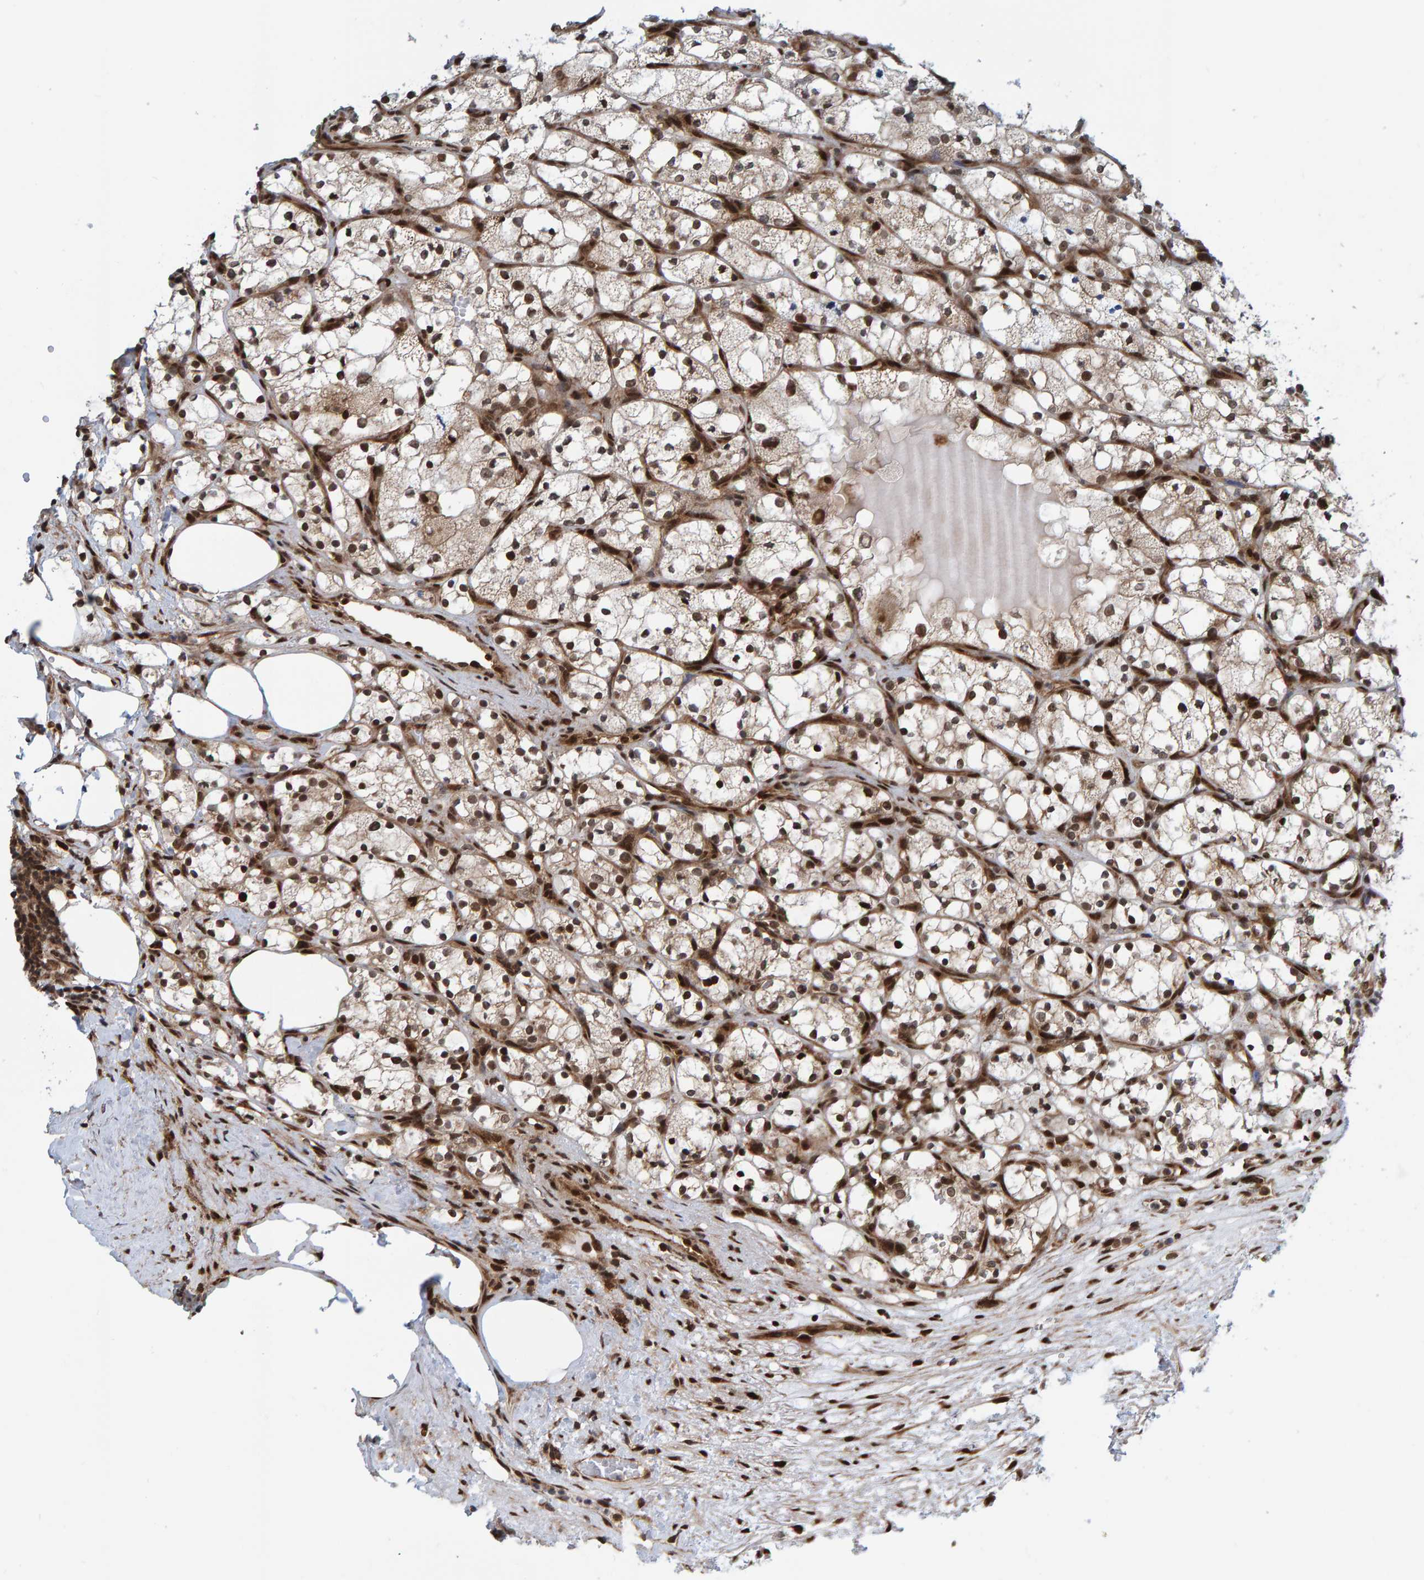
{"staining": {"intensity": "moderate", "quantity": ">75%", "location": "cytoplasmic/membranous,nuclear"}, "tissue": "renal cancer", "cell_type": "Tumor cells", "image_type": "cancer", "snomed": [{"axis": "morphology", "description": "Adenocarcinoma, NOS"}, {"axis": "topography", "description": "Kidney"}], "caption": "A photomicrograph of renal cancer (adenocarcinoma) stained for a protein demonstrates moderate cytoplasmic/membranous and nuclear brown staining in tumor cells. The protein of interest is stained brown, and the nuclei are stained in blue (DAB (3,3'-diaminobenzidine) IHC with brightfield microscopy, high magnification).", "gene": "ZNF366", "patient": {"sex": "female", "age": 69}}